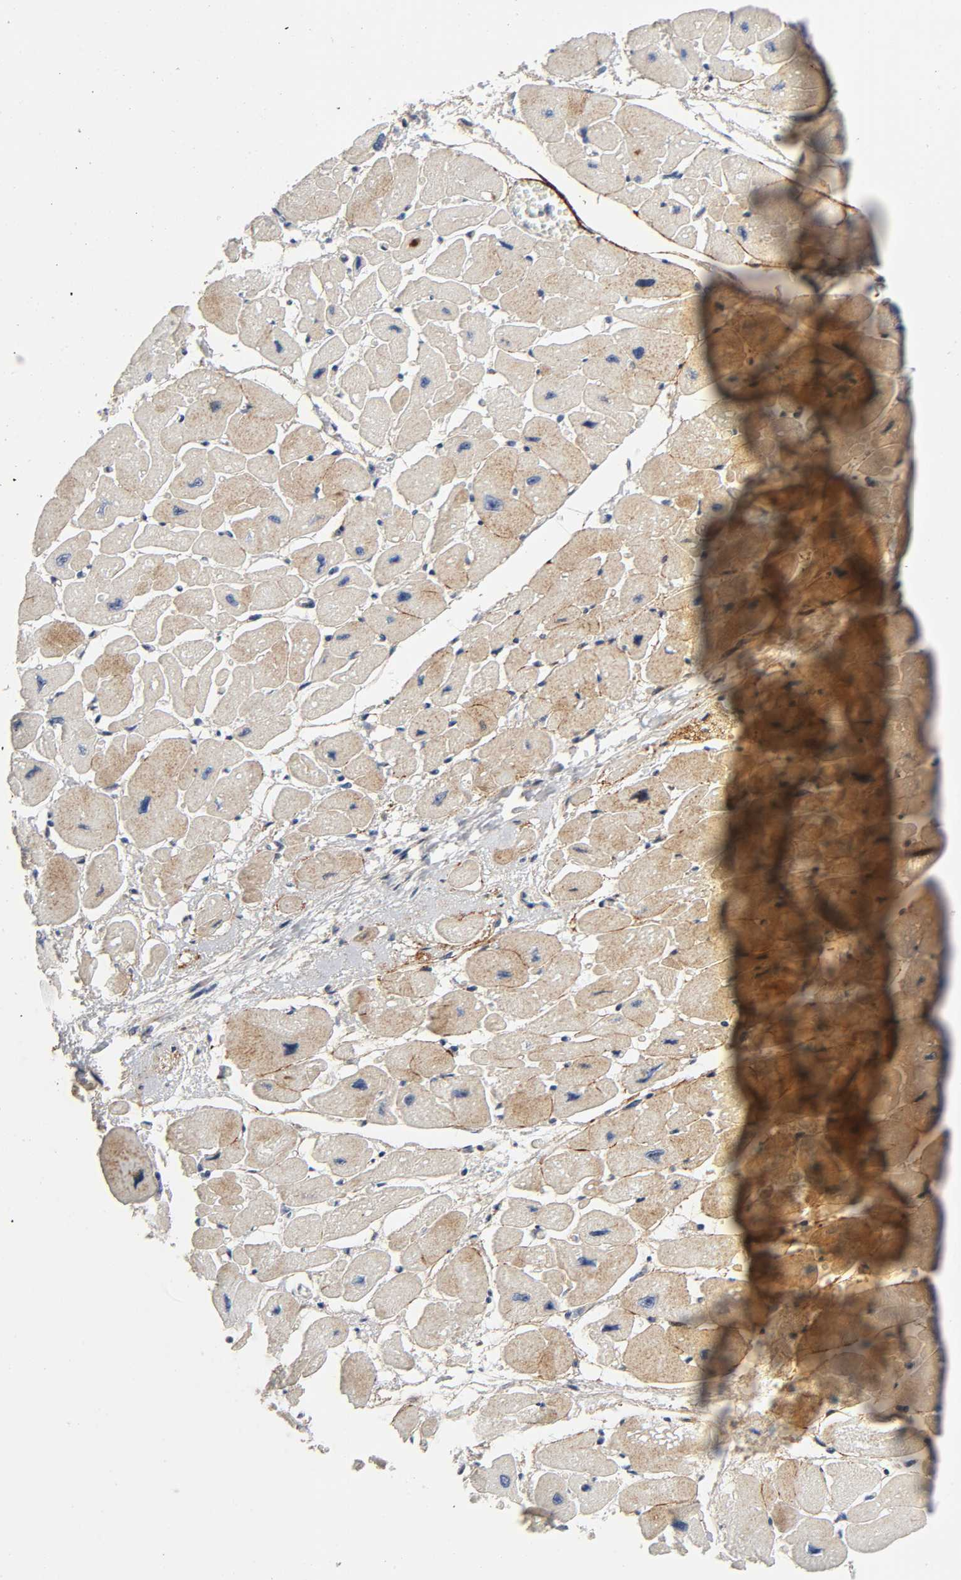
{"staining": {"intensity": "moderate", "quantity": "25%-75%", "location": "cytoplasmic/membranous"}, "tissue": "heart muscle", "cell_type": "Cardiomyocytes", "image_type": "normal", "snomed": [{"axis": "morphology", "description": "Normal tissue, NOS"}, {"axis": "topography", "description": "Heart"}], "caption": "Protein staining of unremarkable heart muscle exhibits moderate cytoplasmic/membranous staining in approximately 25%-75% of cardiomyocytes. (Stains: DAB (3,3'-diaminobenzidine) in brown, nuclei in blue, Microscopy: brightfield microscopy at high magnification).", "gene": "CASP9", "patient": {"sex": "female", "age": 54}}